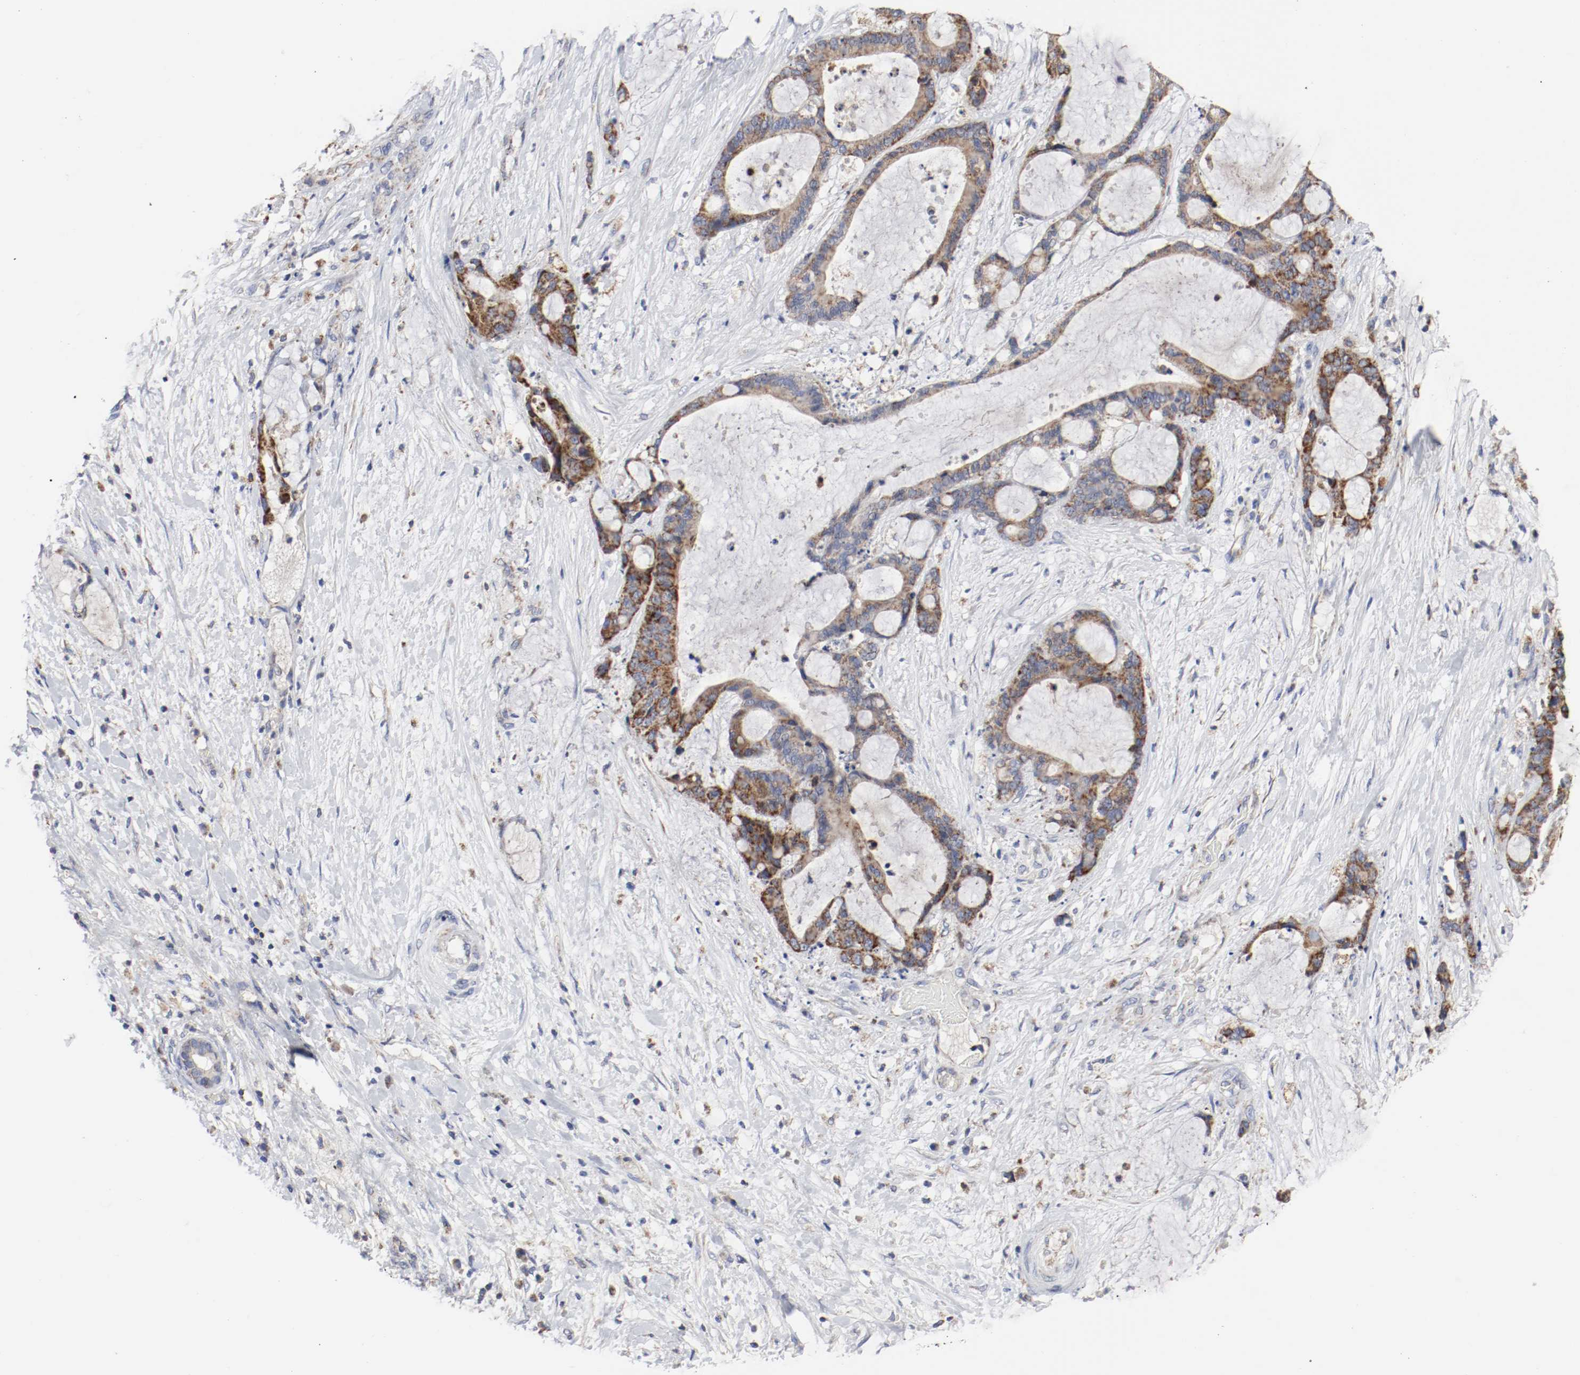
{"staining": {"intensity": "strong", "quantity": ">75%", "location": "cytoplasmic/membranous"}, "tissue": "liver cancer", "cell_type": "Tumor cells", "image_type": "cancer", "snomed": [{"axis": "morphology", "description": "Cholangiocarcinoma"}, {"axis": "topography", "description": "Liver"}], "caption": "Brown immunohistochemical staining in human liver cancer (cholangiocarcinoma) demonstrates strong cytoplasmic/membranous positivity in about >75% of tumor cells.", "gene": "AFG3L2", "patient": {"sex": "female", "age": 73}}